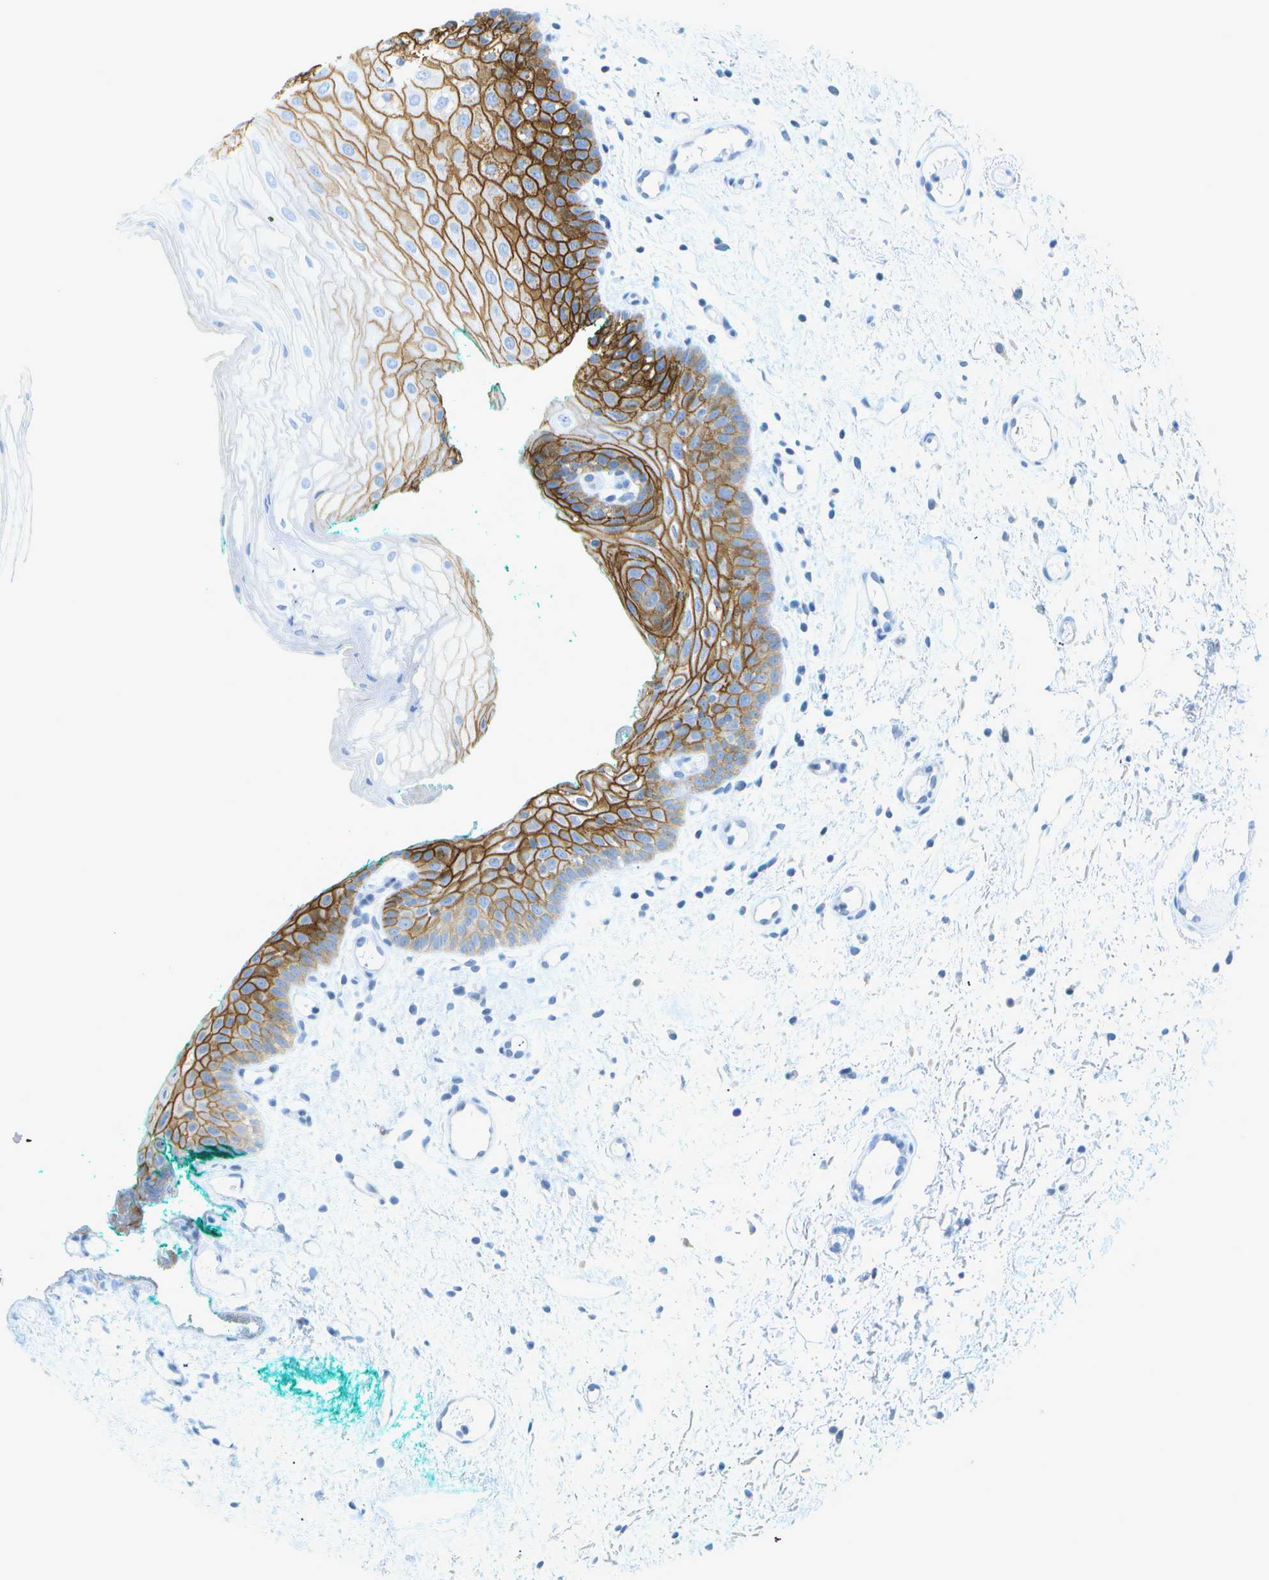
{"staining": {"intensity": "moderate", "quantity": "<25%", "location": "cytoplasmic/membranous"}, "tissue": "oral mucosa", "cell_type": "Squamous epithelial cells", "image_type": "normal", "snomed": [{"axis": "morphology", "description": "Normal tissue, NOS"}, {"axis": "morphology", "description": "Squamous cell carcinoma, NOS"}, {"axis": "topography", "description": "Oral tissue"}, {"axis": "topography", "description": "Salivary gland"}, {"axis": "topography", "description": "Head-Neck"}], "caption": "Approximately <25% of squamous epithelial cells in unremarkable oral mucosa reveal moderate cytoplasmic/membranous protein expression as visualized by brown immunohistochemical staining.", "gene": "SMYD5", "patient": {"sex": "female", "age": 62}}